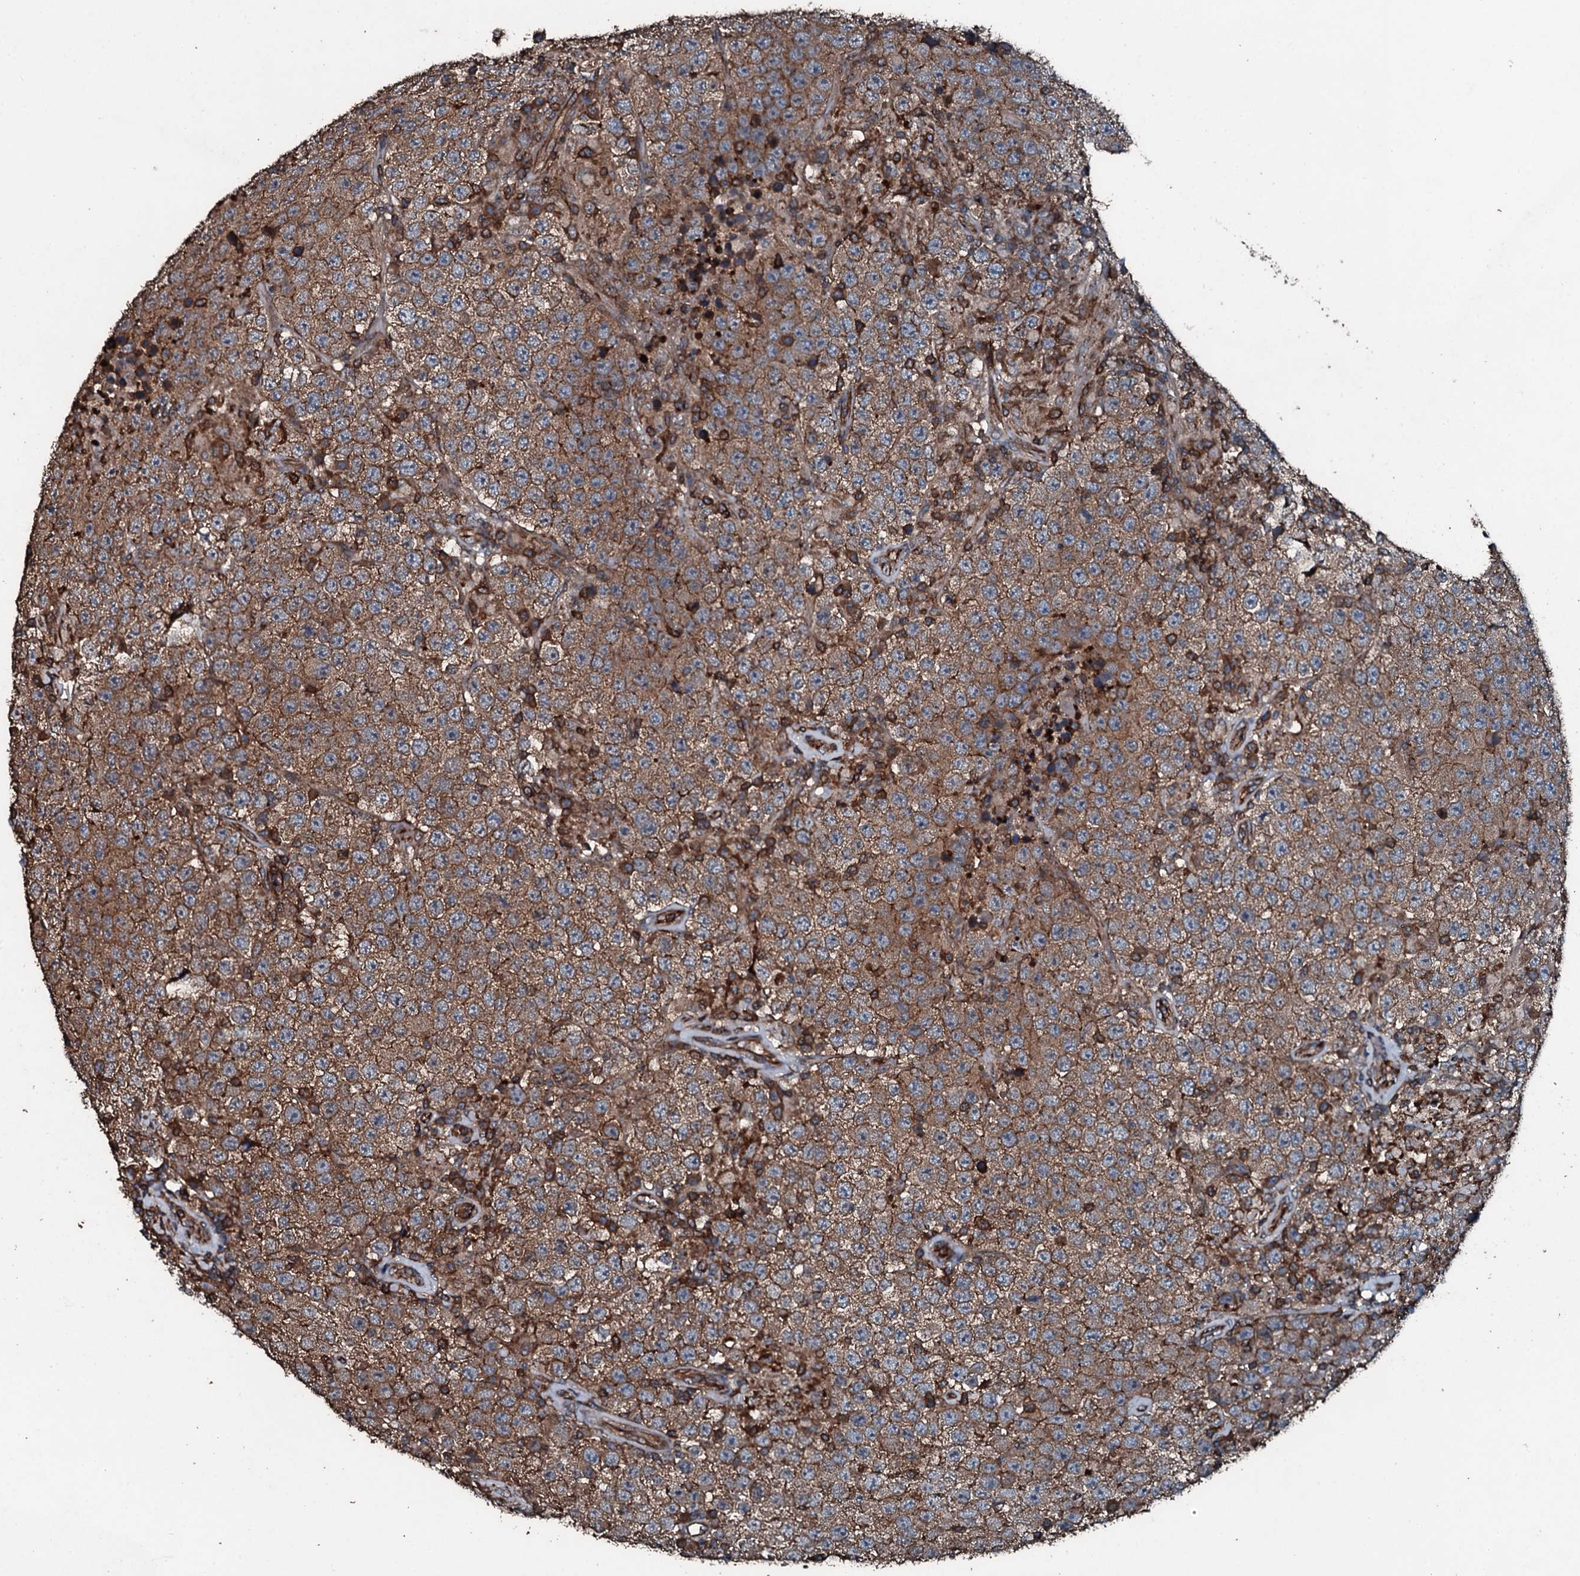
{"staining": {"intensity": "moderate", "quantity": ">75%", "location": "cytoplasmic/membranous"}, "tissue": "testis cancer", "cell_type": "Tumor cells", "image_type": "cancer", "snomed": [{"axis": "morphology", "description": "Normal tissue, NOS"}, {"axis": "morphology", "description": "Urothelial carcinoma, High grade"}, {"axis": "morphology", "description": "Seminoma, NOS"}, {"axis": "morphology", "description": "Carcinoma, Embryonal, NOS"}, {"axis": "topography", "description": "Urinary bladder"}, {"axis": "topography", "description": "Testis"}], "caption": "This is an image of IHC staining of testis cancer, which shows moderate positivity in the cytoplasmic/membranous of tumor cells.", "gene": "SLC25A38", "patient": {"sex": "male", "age": 41}}